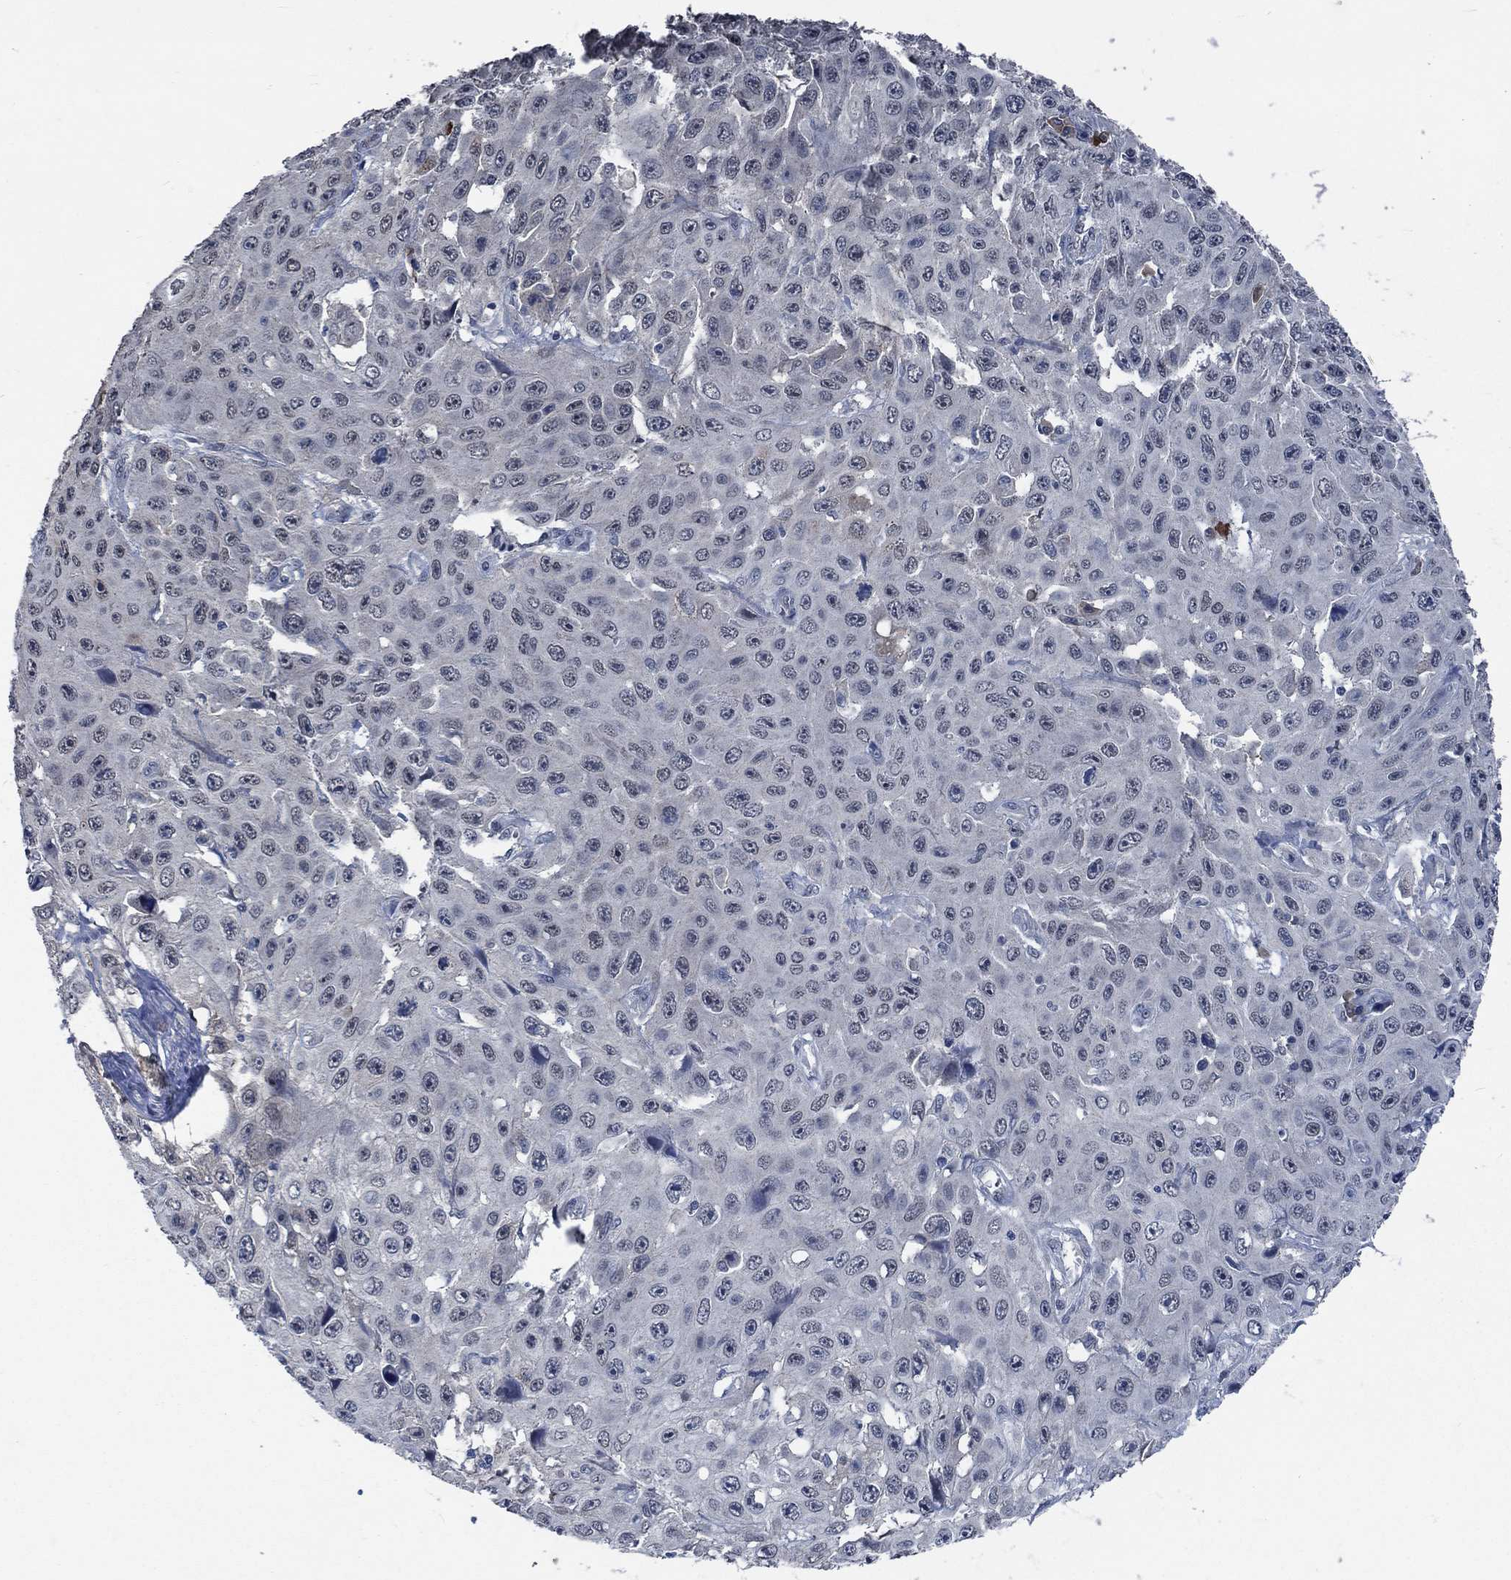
{"staining": {"intensity": "negative", "quantity": "none", "location": "none"}, "tissue": "skin cancer", "cell_type": "Tumor cells", "image_type": "cancer", "snomed": [{"axis": "morphology", "description": "Squamous cell carcinoma, NOS"}, {"axis": "topography", "description": "Skin"}], "caption": "Immunohistochemistry photomicrograph of neoplastic tissue: human skin cancer (squamous cell carcinoma) stained with DAB (3,3'-diaminobenzidine) exhibits no significant protein positivity in tumor cells.", "gene": "OBSCN", "patient": {"sex": "male", "age": 82}}